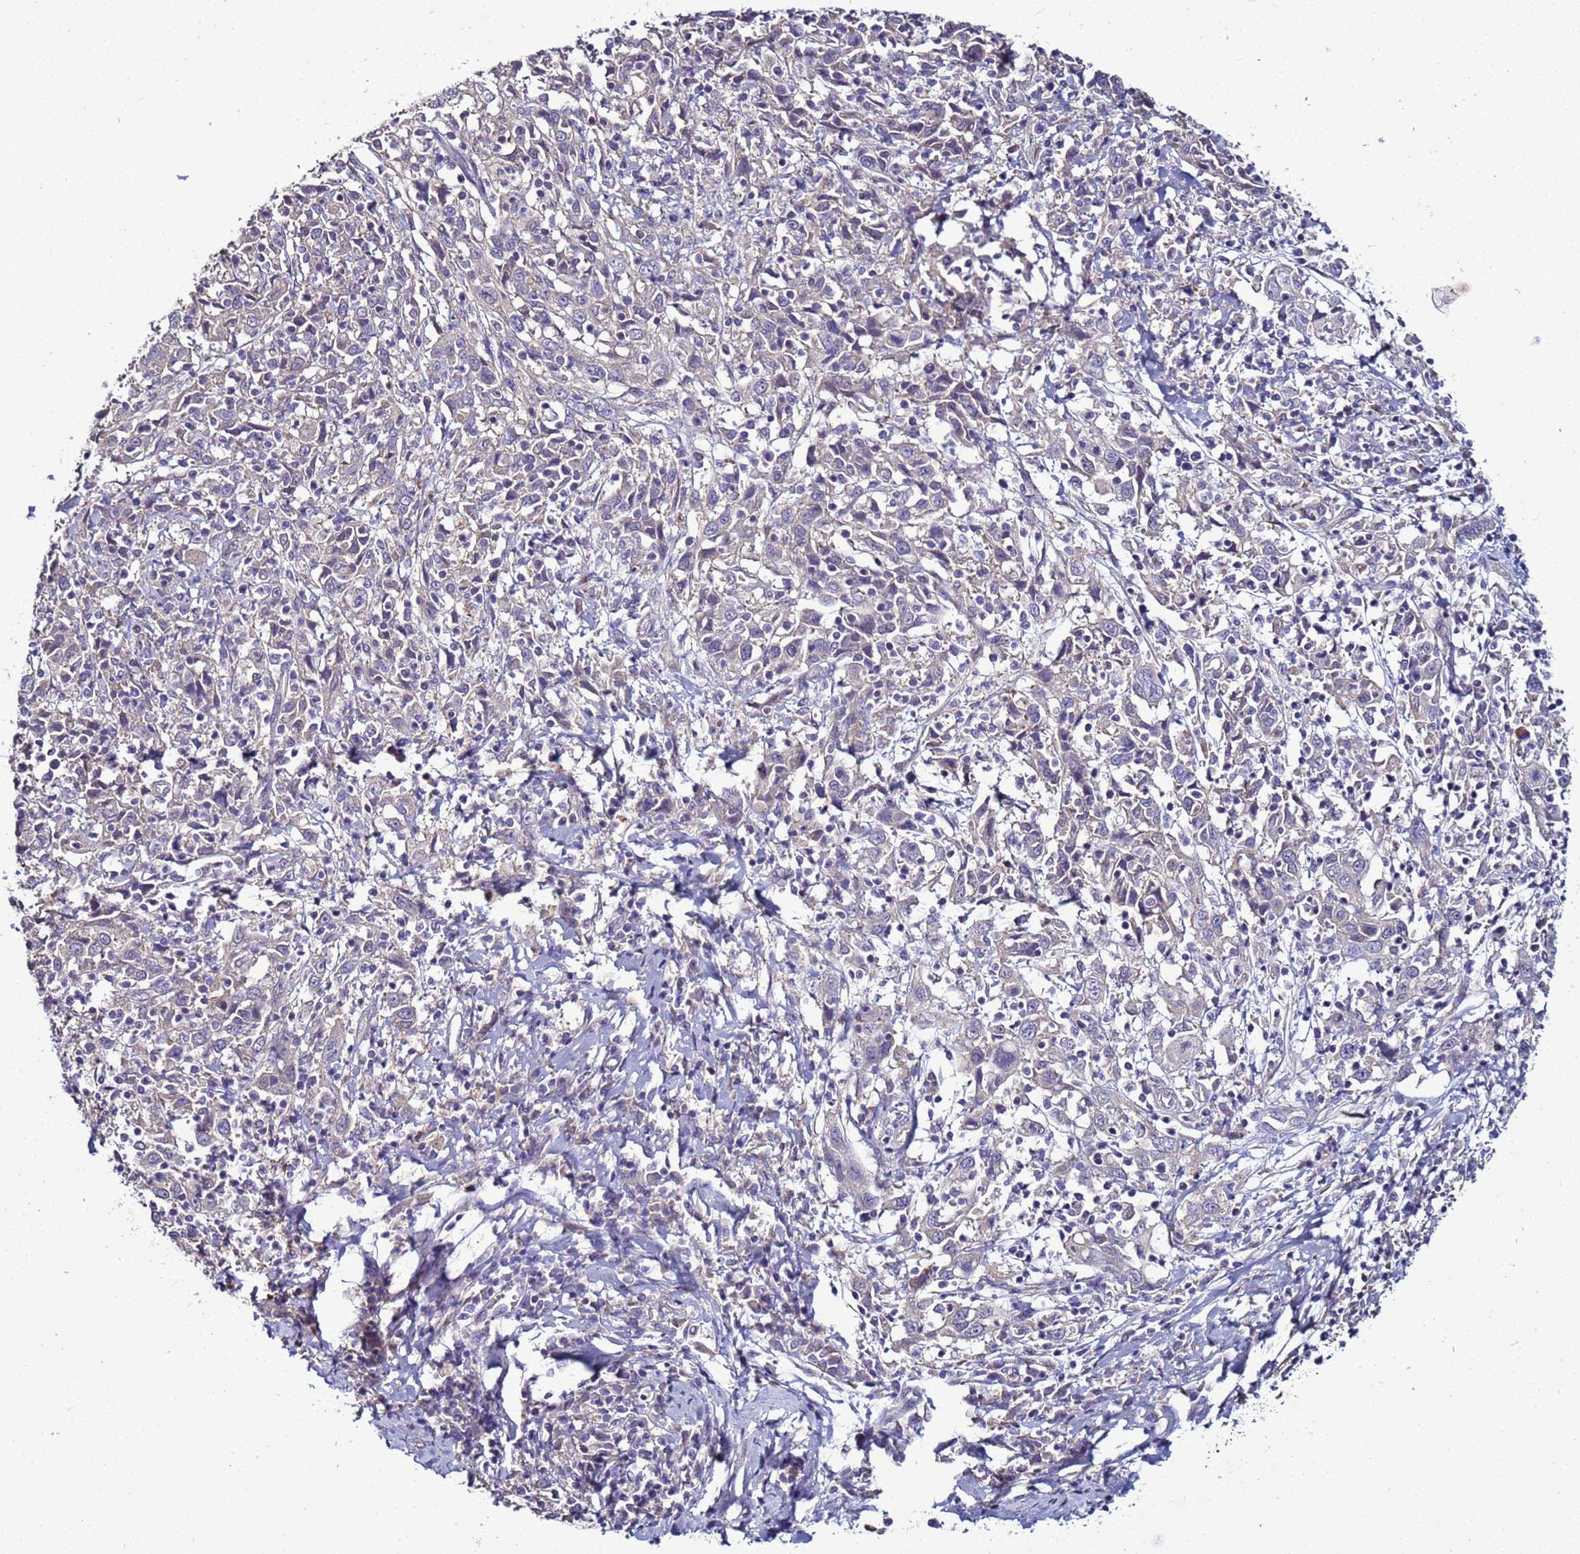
{"staining": {"intensity": "negative", "quantity": "none", "location": "none"}, "tissue": "cervical cancer", "cell_type": "Tumor cells", "image_type": "cancer", "snomed": [{"axis": "morphology", "description": "Squamous cell carcinoma, NOS"}, {"axis": "topography", "description": "Cervix"}], "caption": "This histopathology image is of squamous cell carcinoma (cervical) stained with immunohistochemistry (IHC) to label a protein in brown with the nuclei are counter-stained blue. There is no staining in tumor cells.", "gene": "RABL2B", "patient": {"sex": "female", "age": 46}}